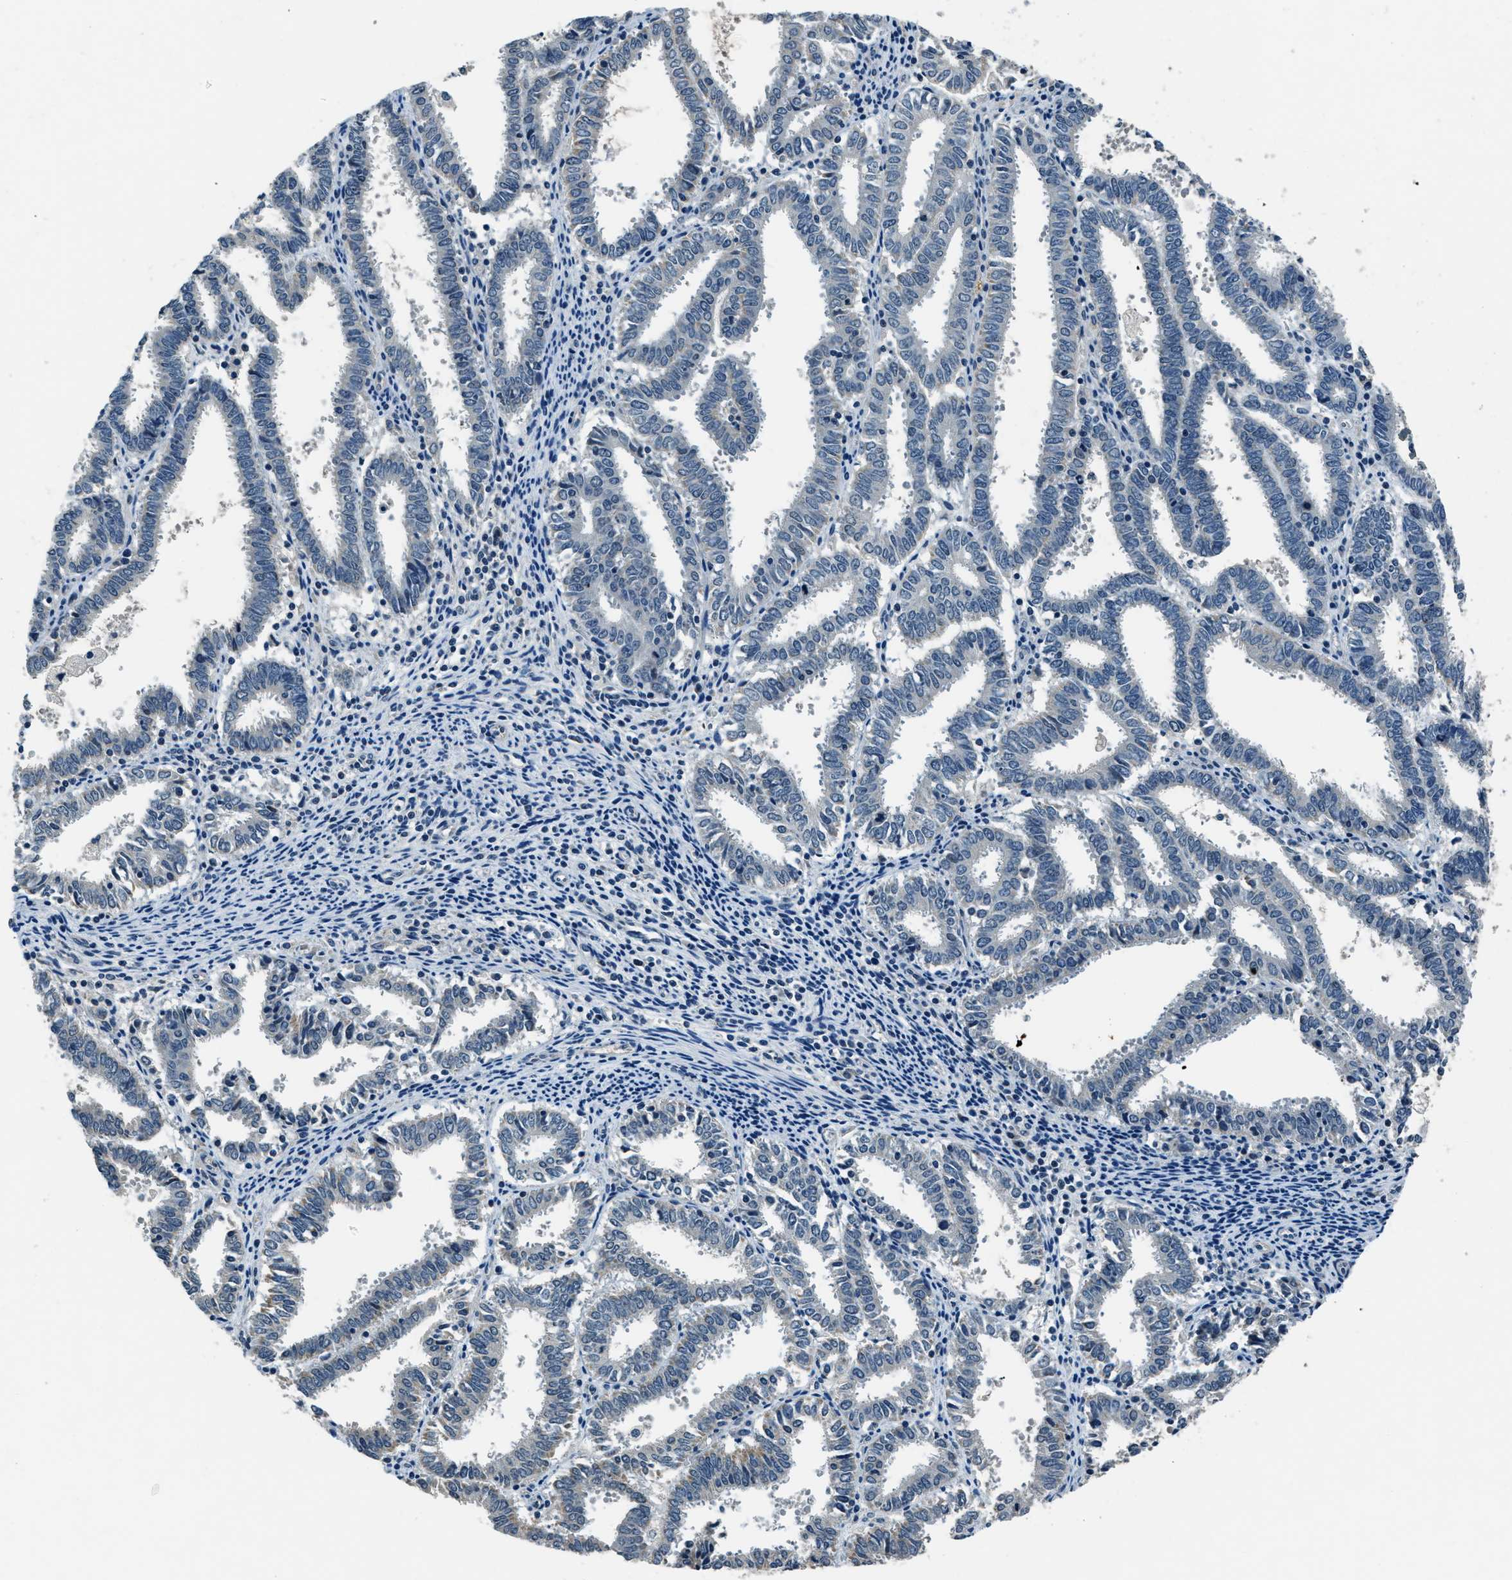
{"staining": {"intensity": "negative", "quantity": "none", "location": "none"}, "tissue": "endometrial cancer", "cell_type": "Tumor cells", "image_type": "cancer", "snomed": [{"axis": "morphology", "description": "Adenocarcinoma, NOS"}, {"axis": "topography", "description": "Uterus"}], "caption": "Tumor cells are negative for protein expression in human adenocarcinoma (endometrial).", "gene": "NME8", "patient": {"sex": "female", "age": 83}}